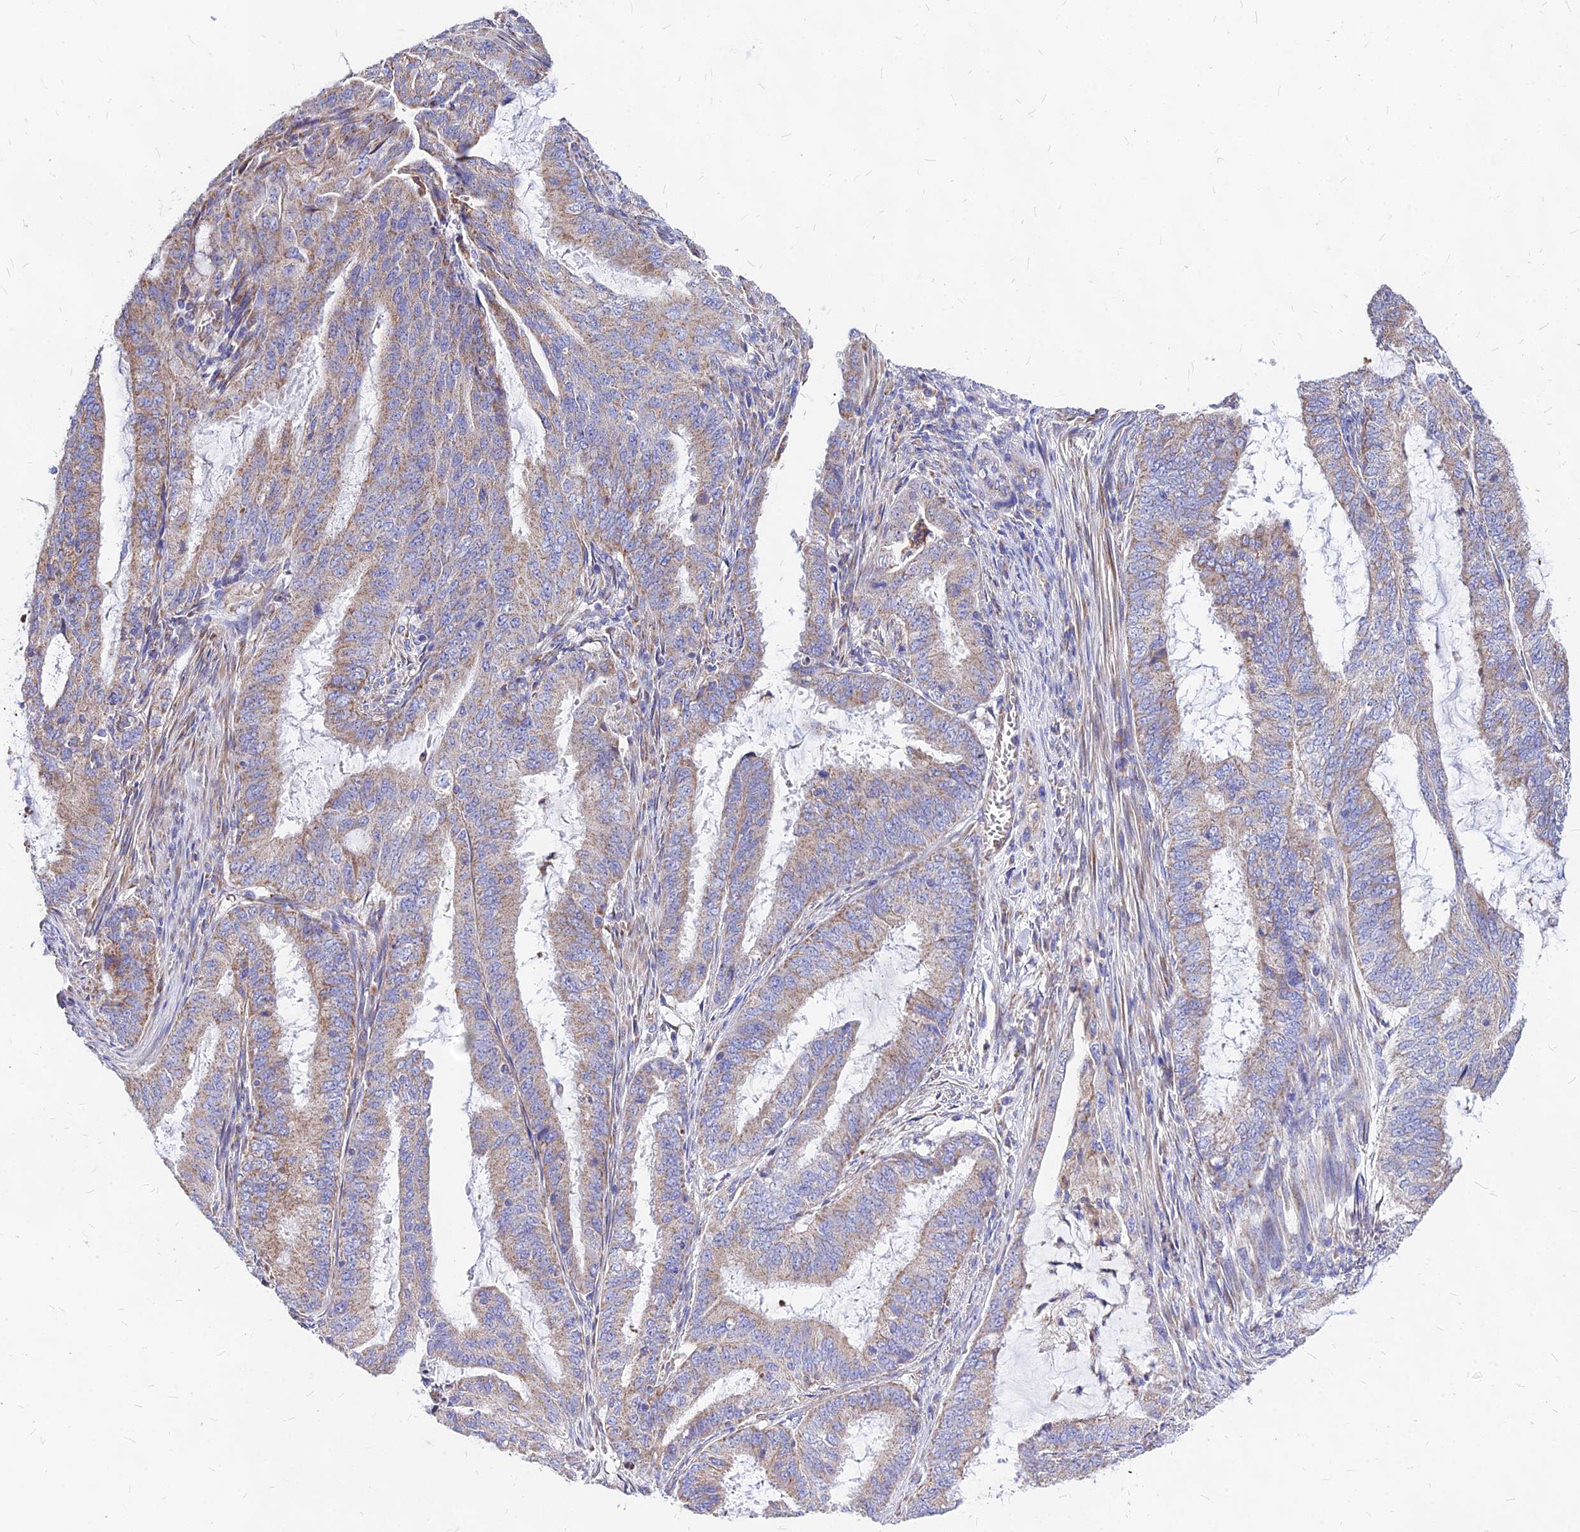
{"staining": {"intensity": "weak", "quantity": ">75%", "location": "cytoplasmic/membranous"}, "tissue": "endometrial cancer", "cell_type": "Tumor cells", "image_type": "cancer", "snomed": [{"axis": "morphology", "description": "Adenocarcinoma, NOS"}, {"axis": "topography", "description": "Endometrium"}], "caption": "A high-resolution photomicrograph shows immunohistochemistry (IHC) staining of endometrial cancer (adenocarcinoma), which reveals weak cytoplasmic/membranous expression in about >75% of tumor cells.", "gene": "MRPL3", "patient": {"sex": "female", "age": 51}}